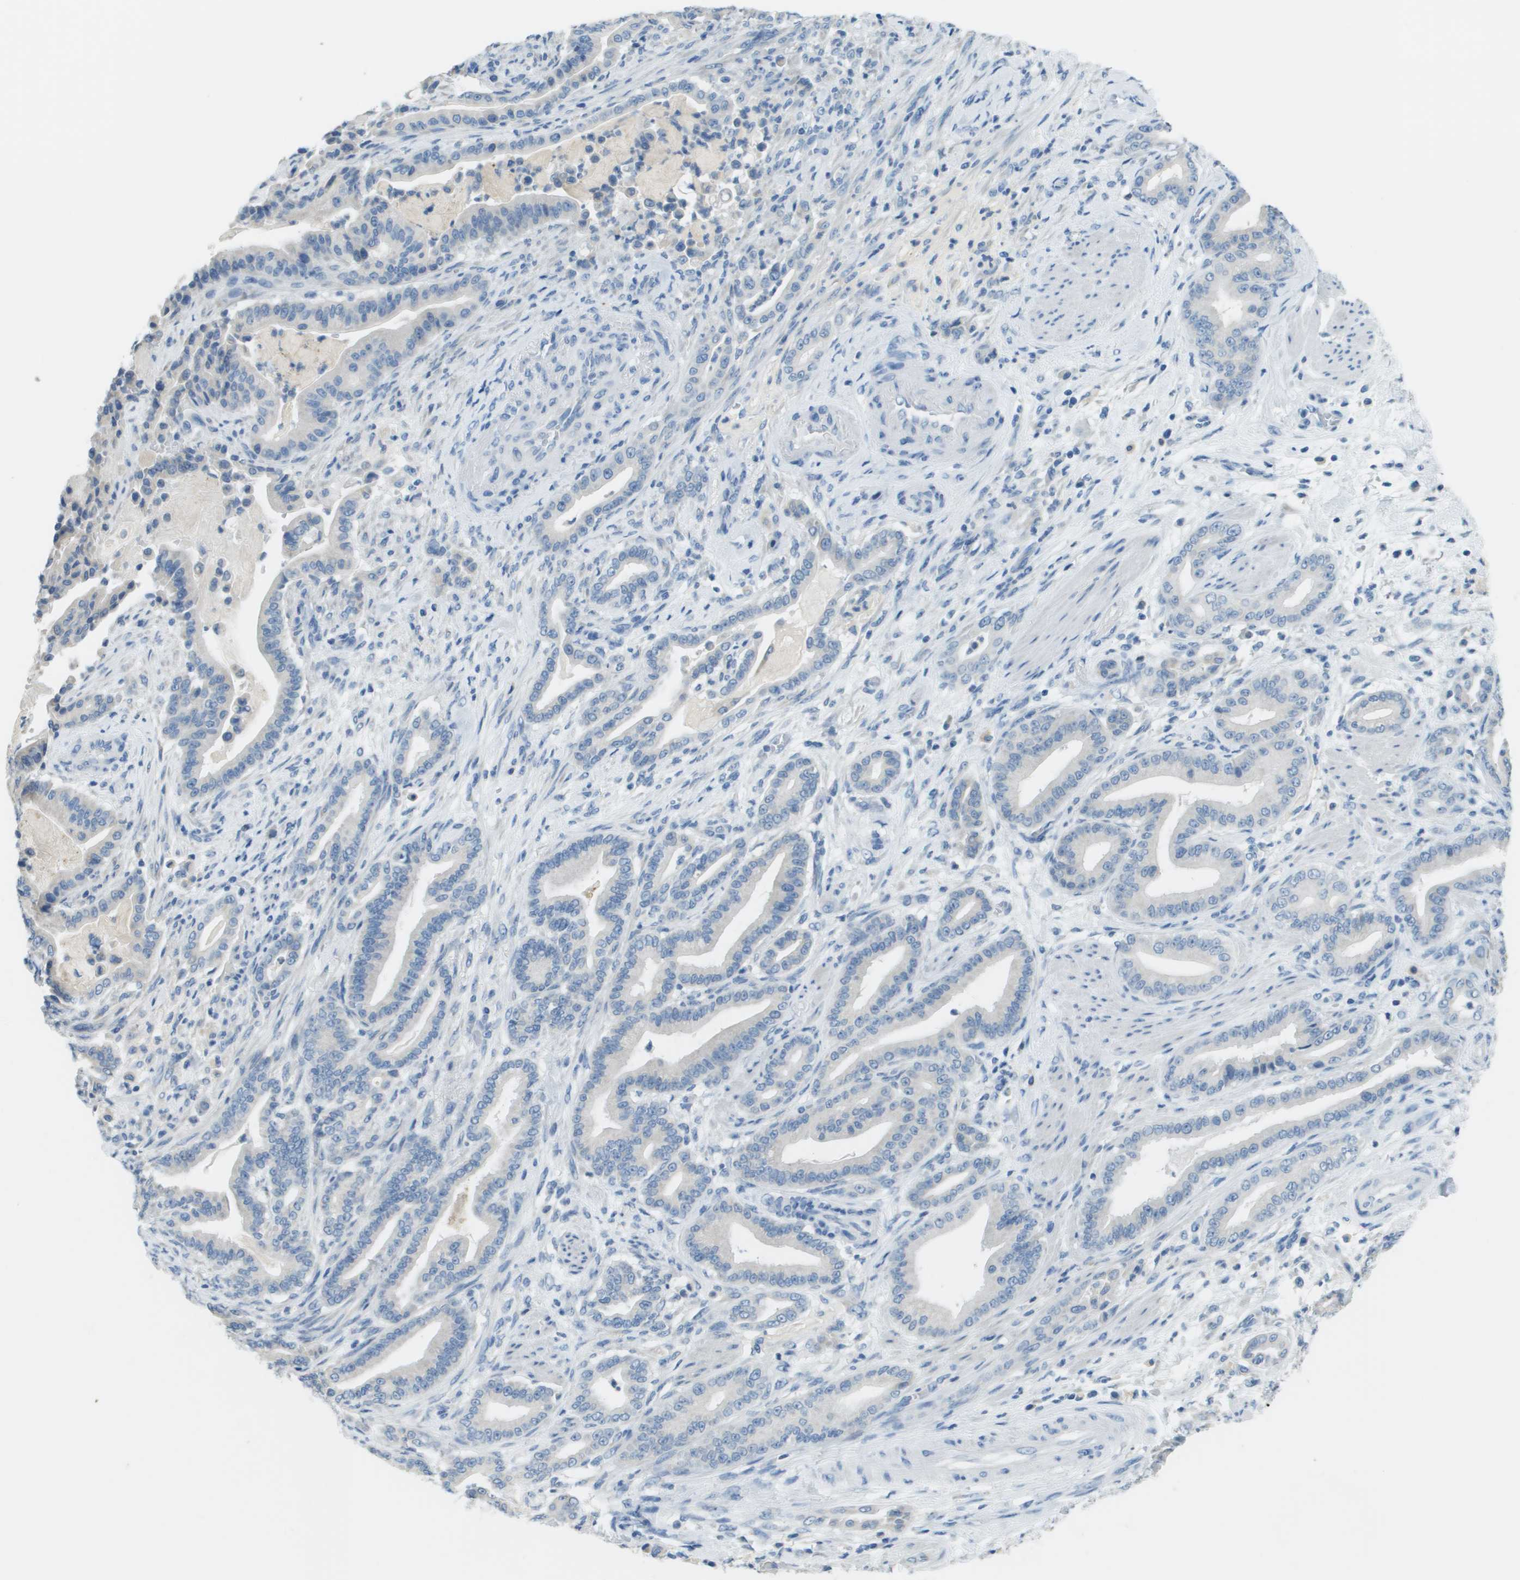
{"staining": {"intensity": "negative", "quantity": "none", "location": "none"}, "tissue": "pancreatic cancer", "cell_type": "Tumor cells", "image_type": "cancer", "snomed": [{"axis": "morphology", "description": "Normal tissue, NOS"}, {"axis": "morphology", "description": "Adenocarcinoma, NOS"}, {"axis": "topography", "description": "Pancreas"}], "caption": "DAB (3,3'-diaminobenzidine) immunohistochemical staining of human pancreatic cancer (adenocarcinoma) exhibits no significant expression in tumor cells.", "gene": "PTGDR2", "patient": {"sex": "male", "age": 63}}